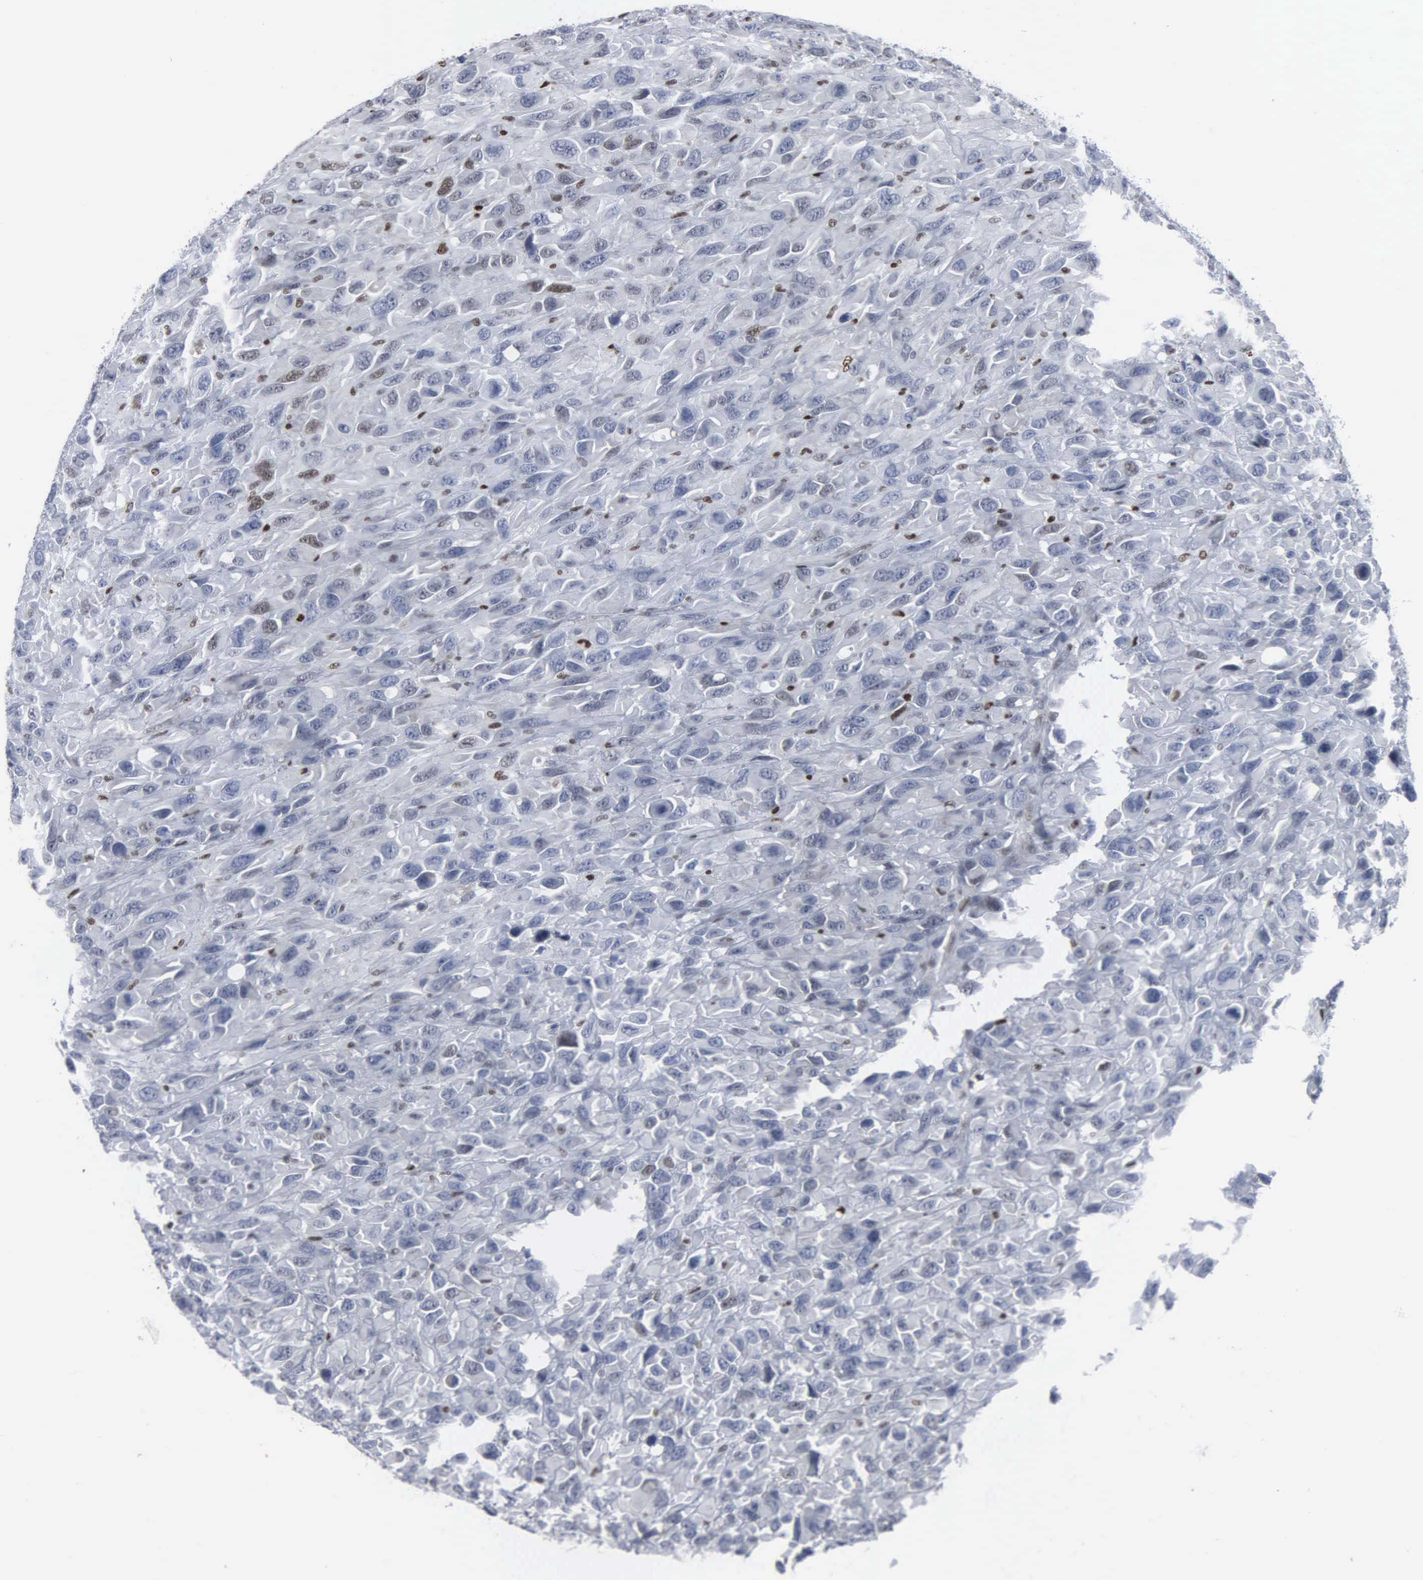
{"staining": {"intensity": "negative", "quantity": "none", "location": "none"}, "tissue": "renal cancer", "cell_type": "Tumor cells", "image_type": "cancer", "snomed": [{"axis": "morphology", "description": "Adenocarcinoma, NOS"}, {"axis": "topography", "description": "Kidney"}], "caption": "Immunohistochemistry of adenocarcinoma (renal) exhibits no expression in tumor cells. The staining was performed using DAB (3,3'-diaminobenzidine) to visualize the protein expression in brown, while the nuclei were stained in blue with hematoxylin (Magnification: 20x).", "gene": "CCND3", "patient": {"sex": "male", "age": 79}}